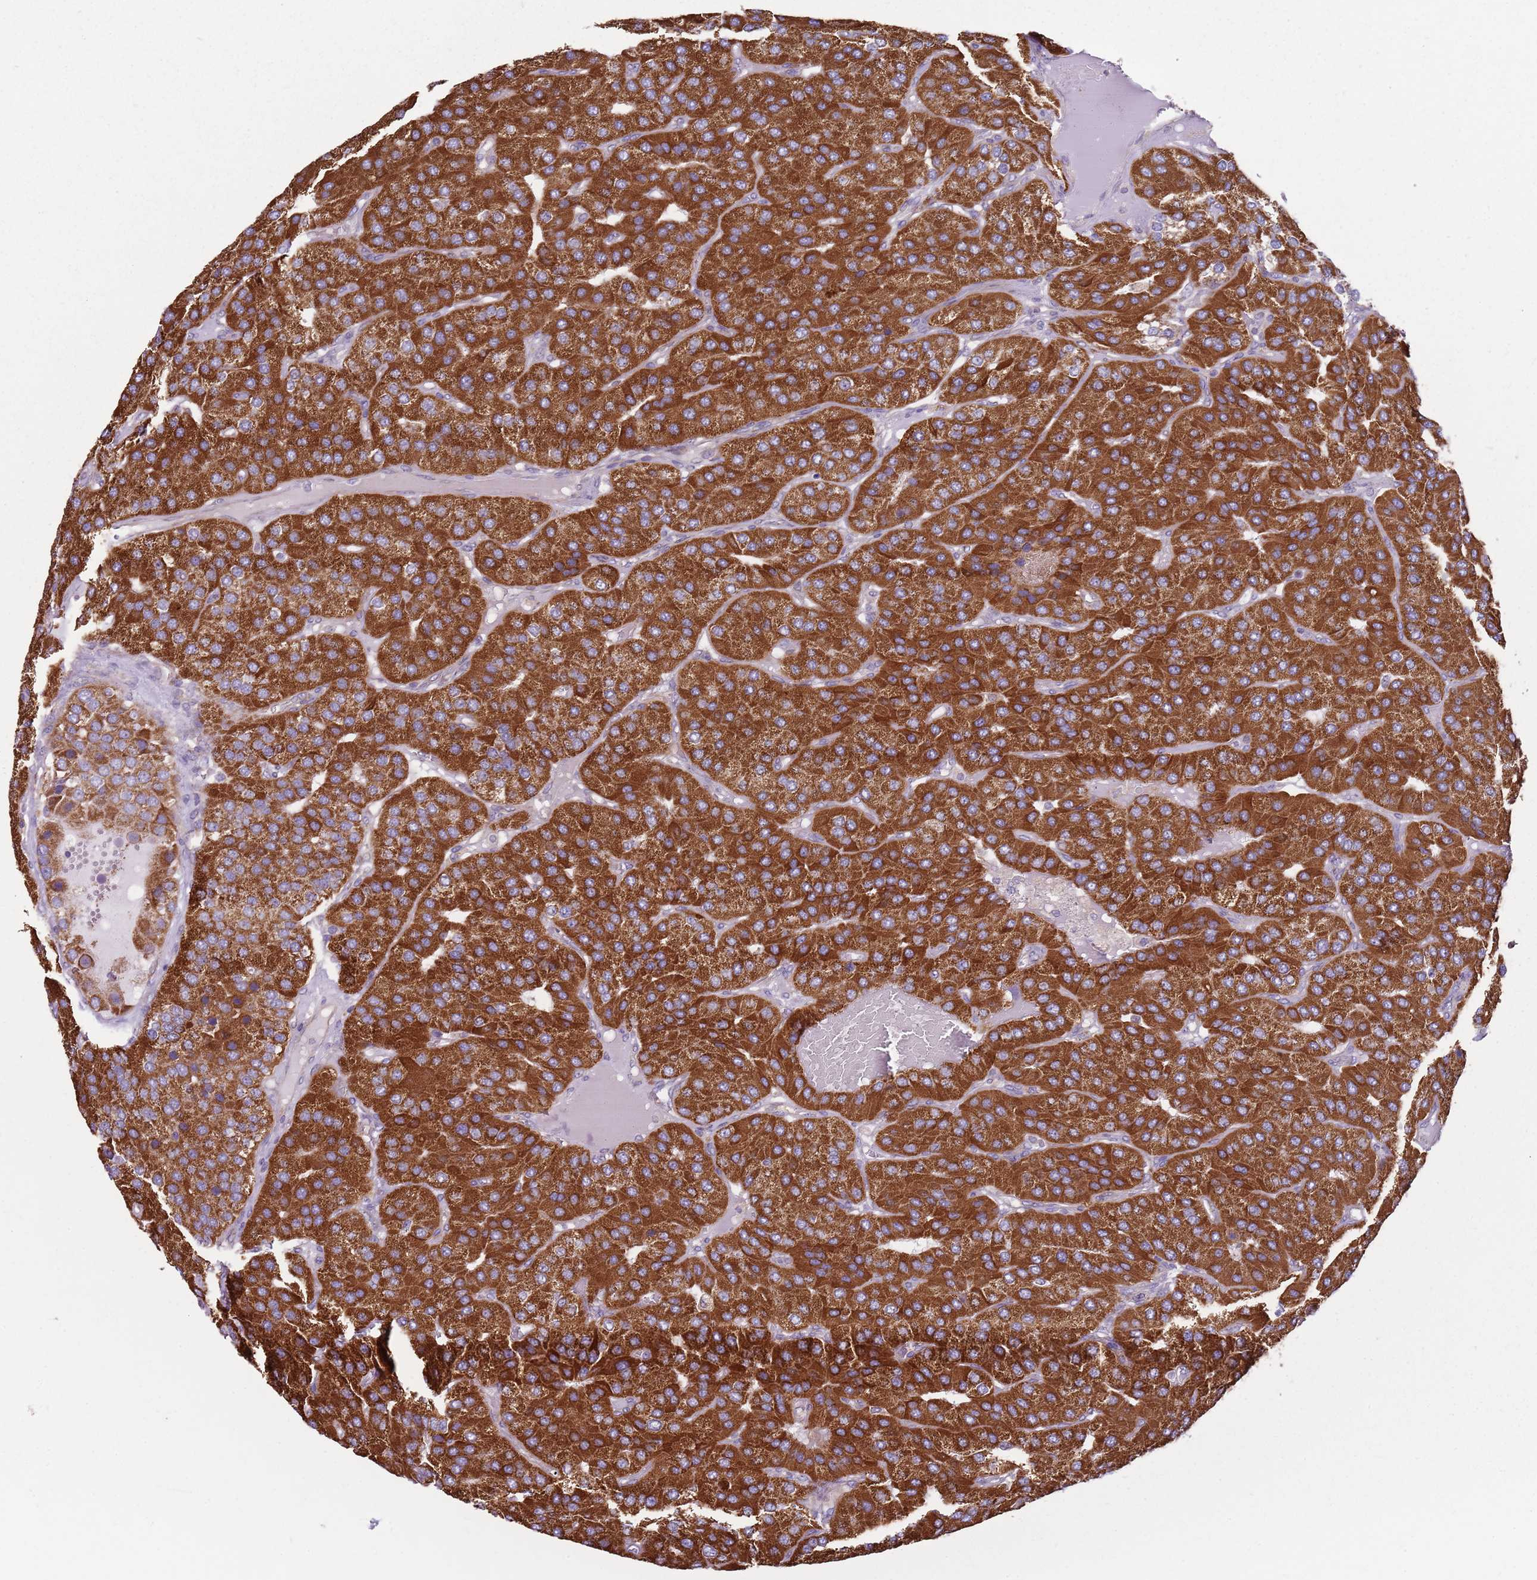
{"staining": {"intensity": "strong", "quantity": ">75%", "location": "cytoplasmic/membranous"}, "tissue": "parathyroid gland", "cell_type": "Glandular cells", "image_type": "normal", "snomed": [{"axis": "morphology", "description": "Normal tissue, NOS"}, {"axis": "morphology", "description": "Adenoma, NOS"}, {"axis": "topography", "description": "Parathyroid gland"}], "caption": "This histopathology image exhibits IHC staining of benign parathyroid gland, with high strong cytoplasmic/membranous expression in approximately >75% of glandular cells.", "gene": "GAS8", "patient": {"sex": "female", "age": 86}}